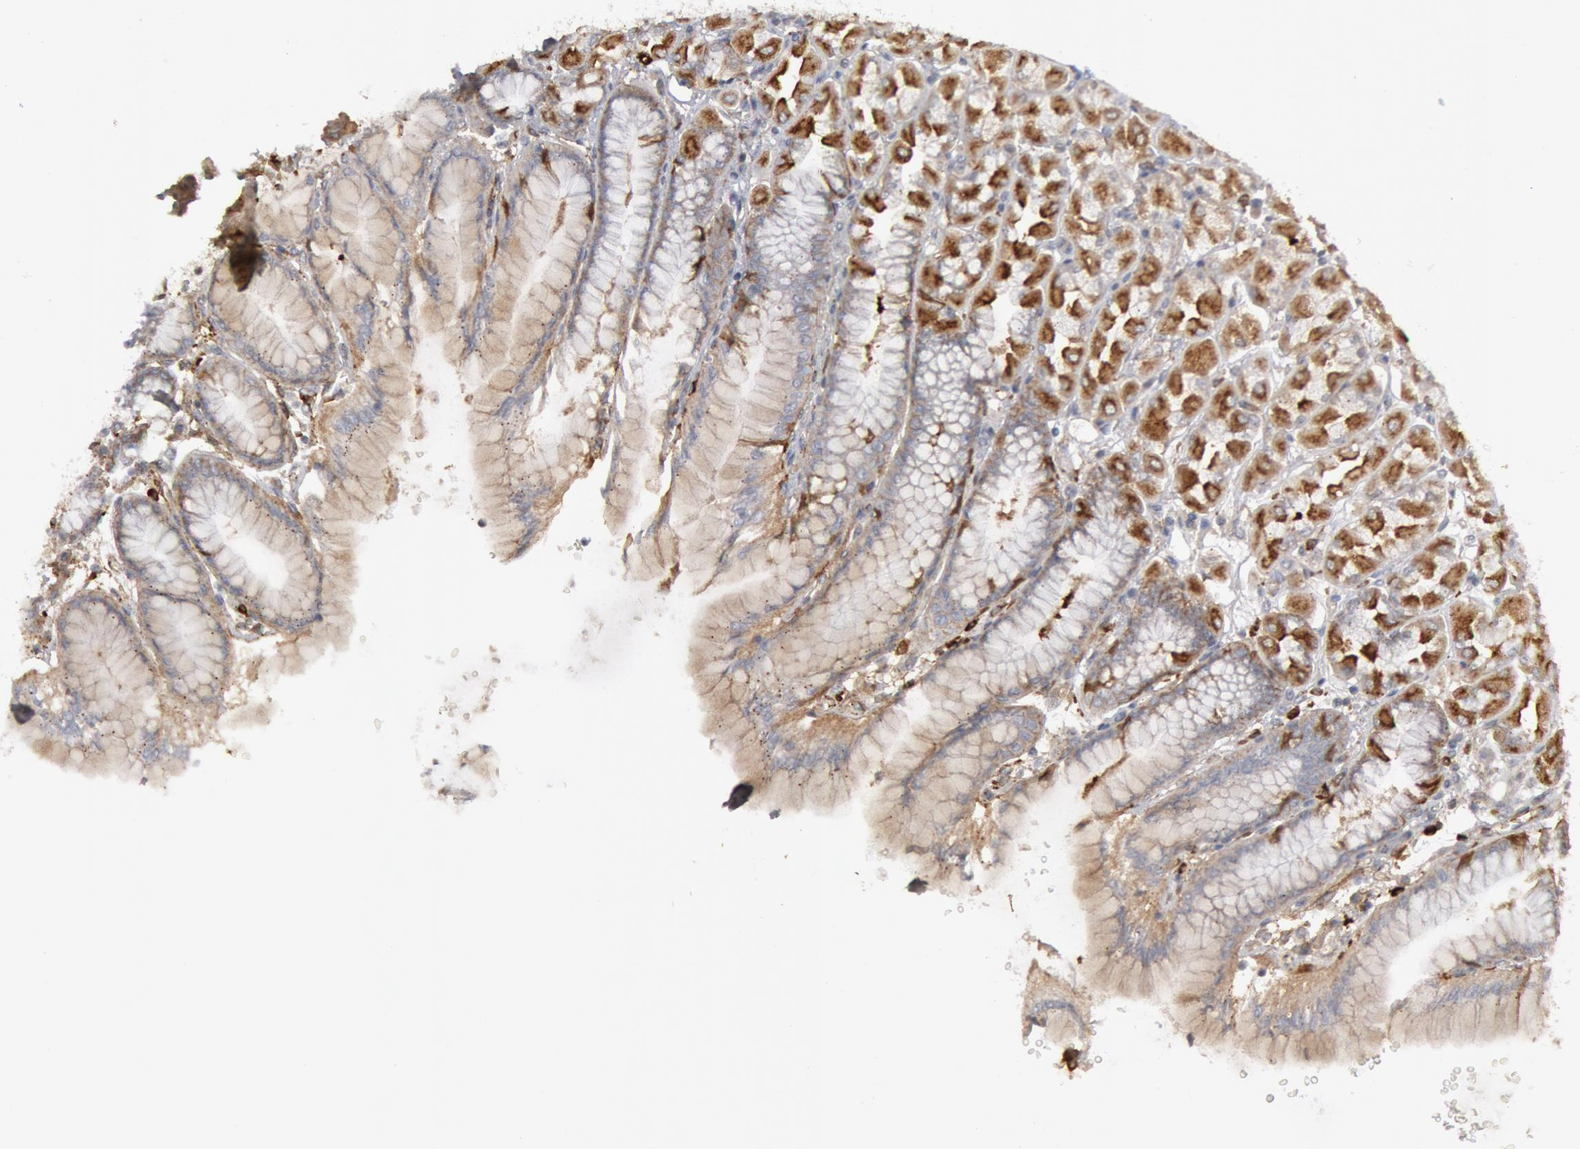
{"staining": {"intensity": "weak", "quantity": ">75%", "location": "cytoplasmic/membranous"}, "tissue": "stomach", "cell_type": "Glandular cells", "image_type": "normal", "snomed": [{"axis": "morphology", "description": "Normal tissue, NOS"}, {"axis": "topography", "description": "Stomach, upper"}], "caption": "Immunohistochemical staining of unremarkable human stomach exhibits weak cytoplasmic/membranous protein expression in approximately >75% of glandular cells. (DAB (3,3'-diaminobenzidine) IHC with brightfield microscopy, high magnification).", "gene": "C1QC", "patient": {"sex": "female", "age": 56}}